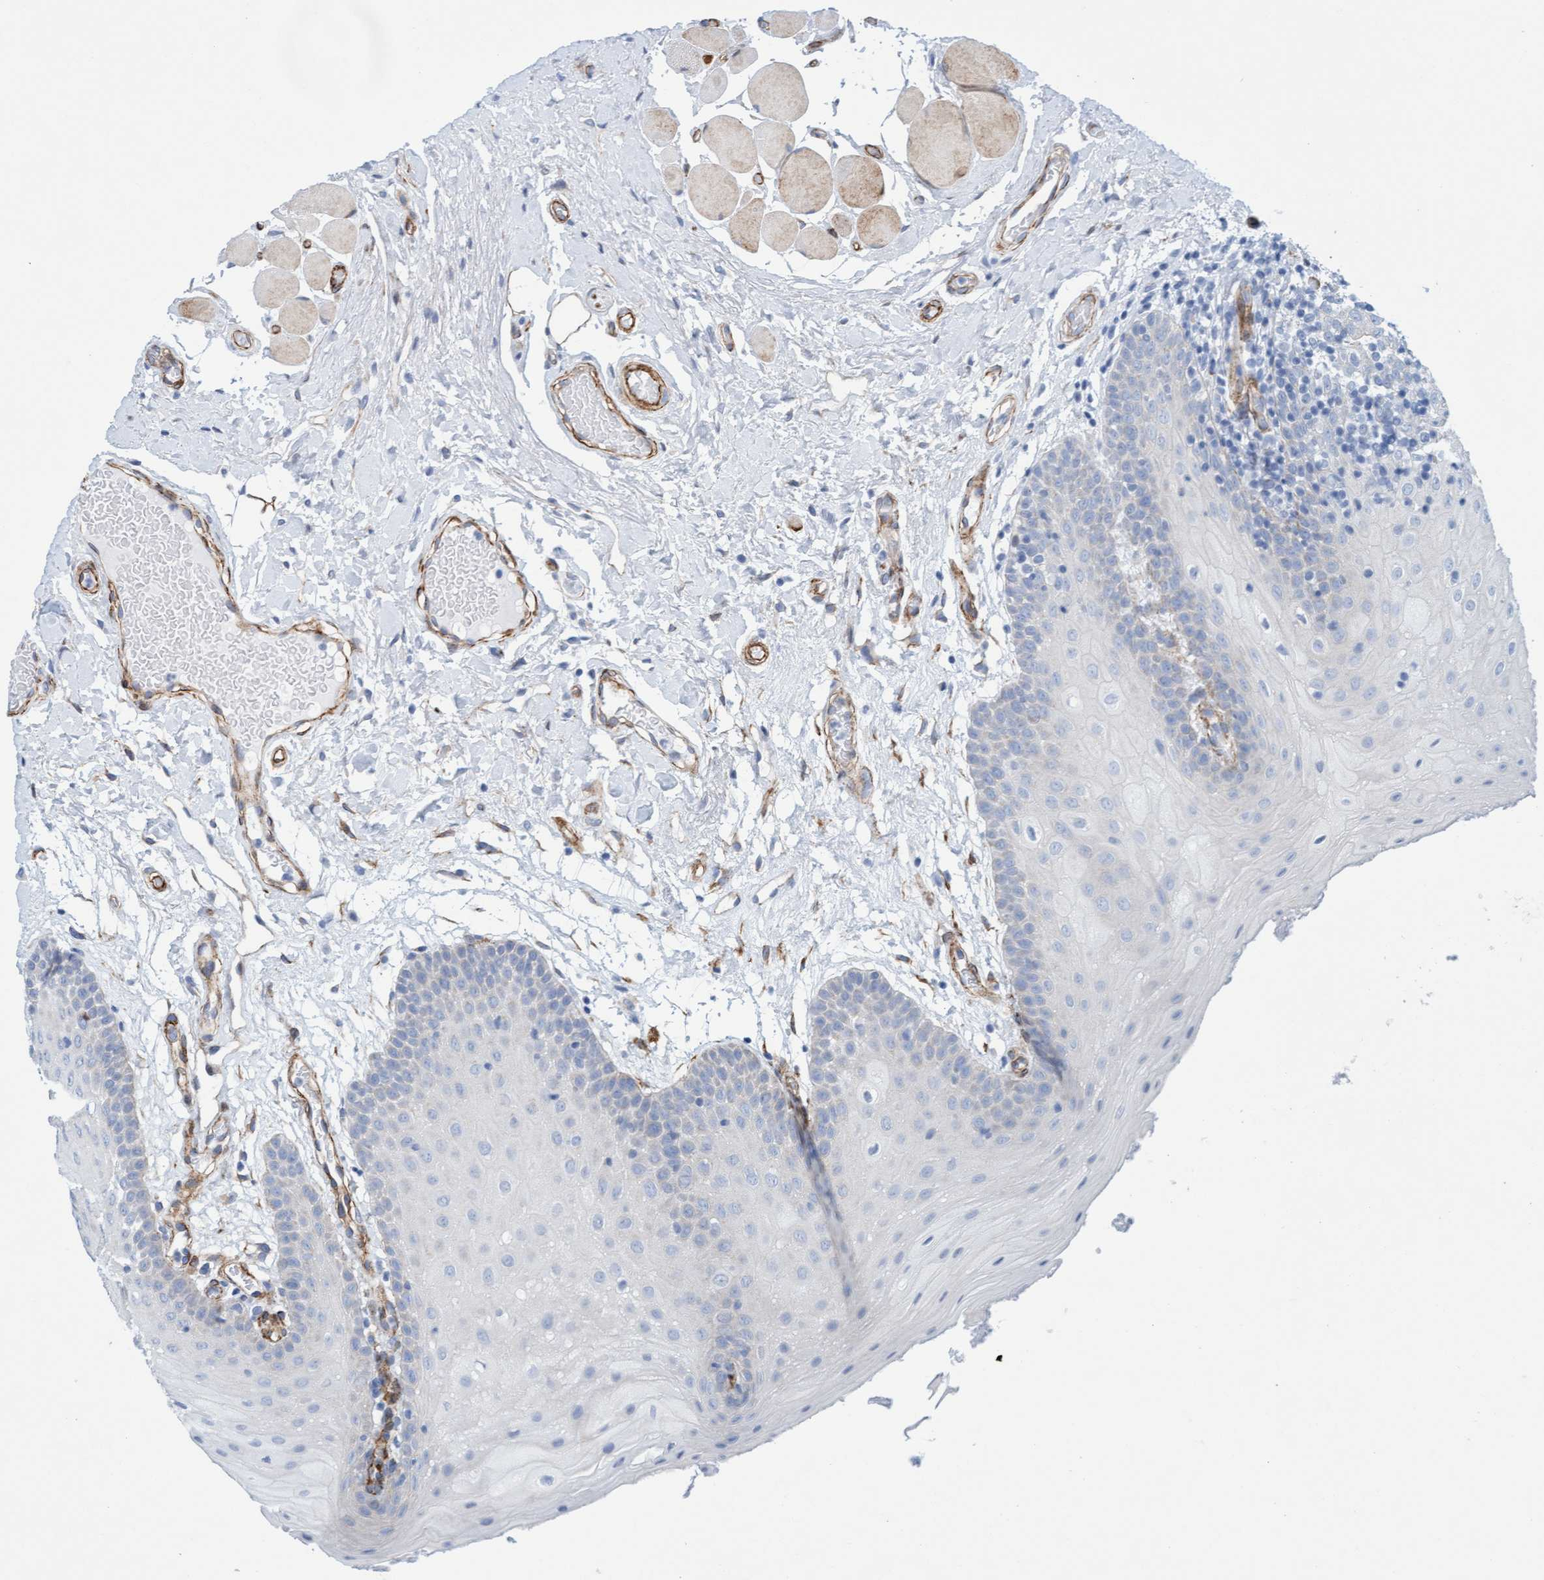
{"staining": {"intensity": "negative", "quantity": "none", "location": "none"}, "tissue": "oral mucosa", "cell_type": "Squamous epithelial cells", "image_type": "normal", "snomed": [{"axis": "morphology", "description": "Normal tissue, NOS"}, {"axis": "morphology", "description": "Squamous cell carcinoma, NOS"}, {"axis": "topography", "description": "Oral tissue"}, {"axis": "topography", "description": "Head-Neck"}], "caption": "This is an IHC histopathology image of normal human oral mucosa. There is no staining in squamous epithelial cells.", "gene": "MTFR1", "patient": {"sex": "male", "age": 71}}